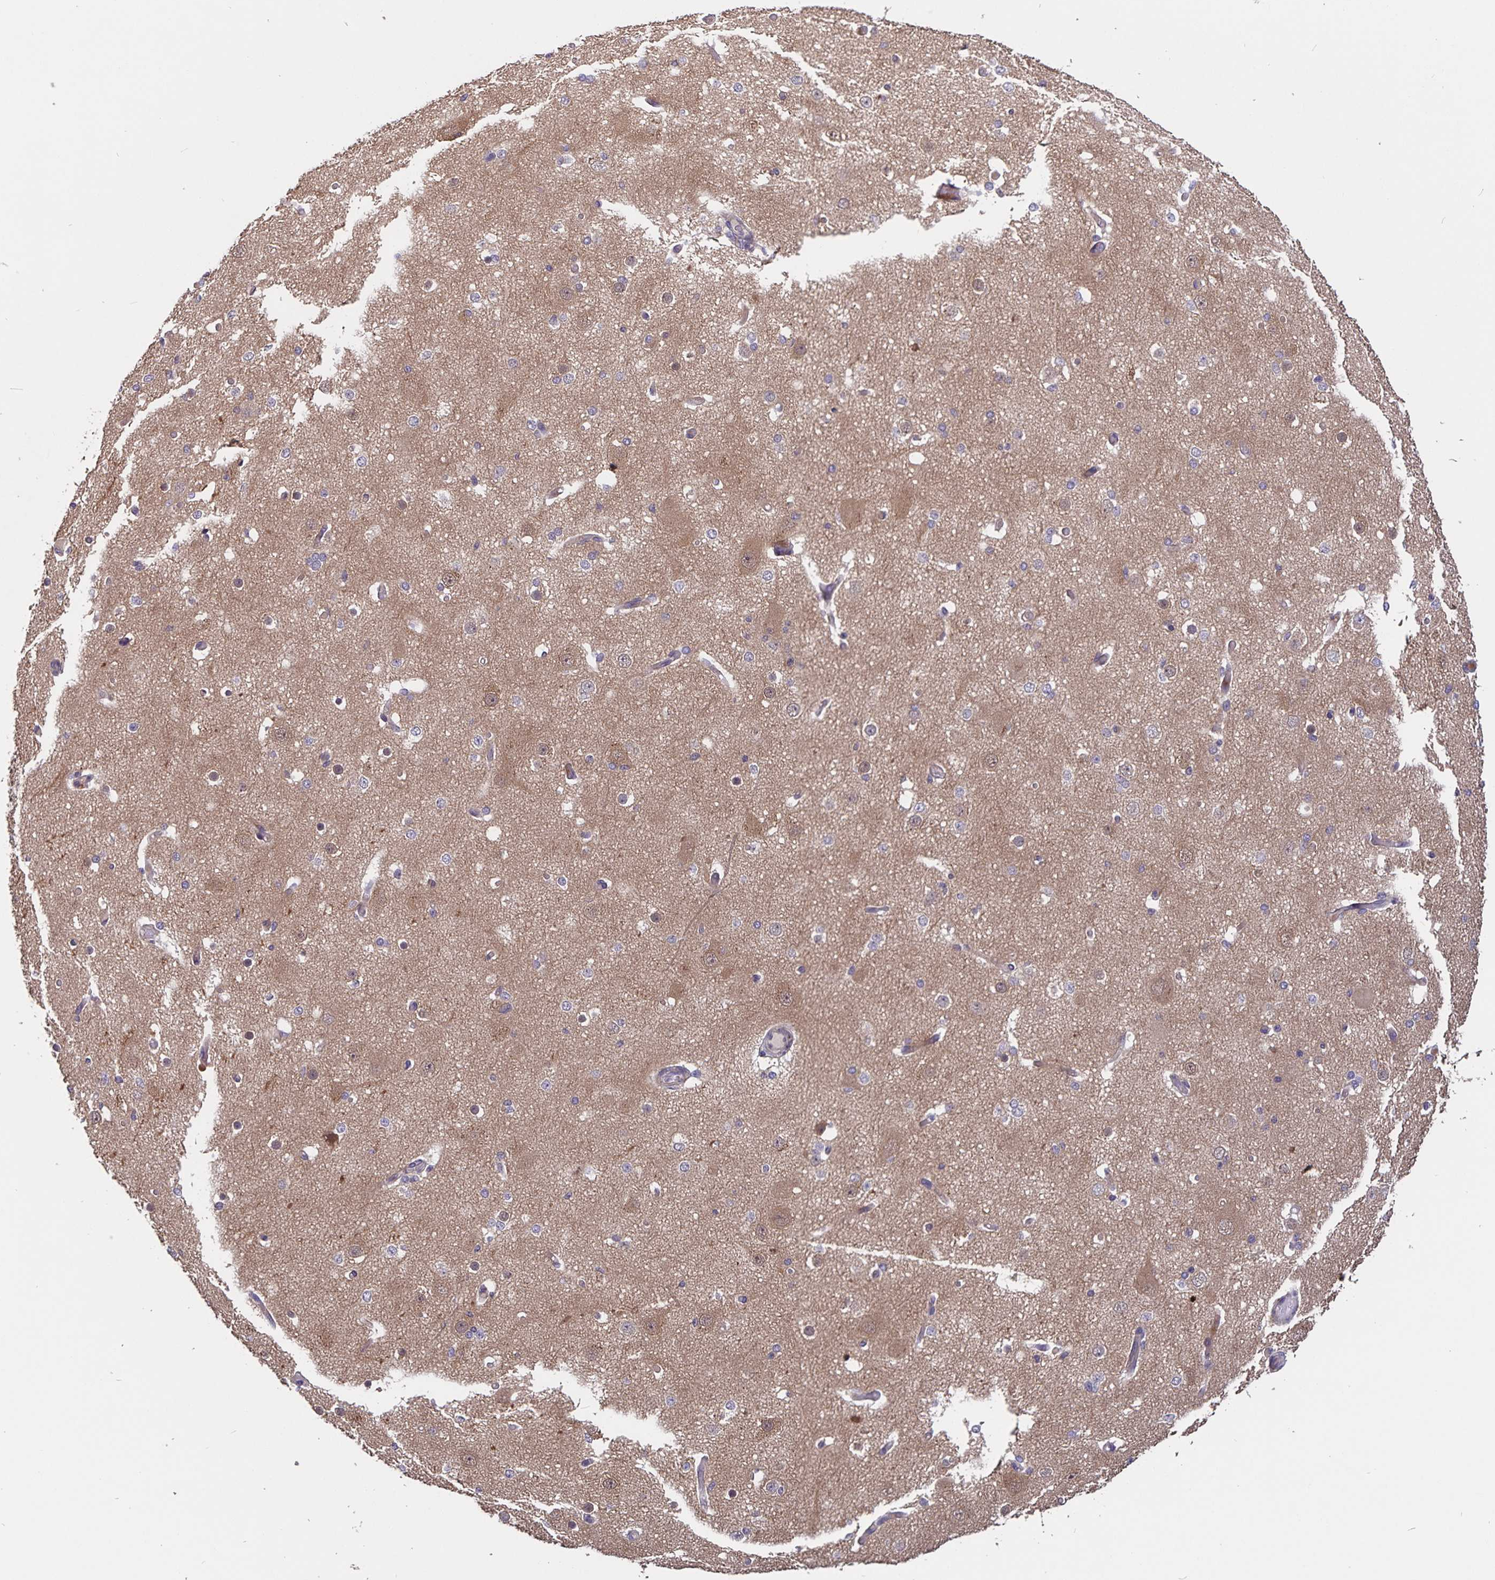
{"staining": {"intensity": "moderate", "quantity": "25%-75%", "location": "cytoplasmic/membranous"}, "tissue": "cerebral cortex", "cell_type": "Endothelial cells", "image_type": "normal", "snomed": [{"axis": "morphology", "description": "Normal tissue, NOS"}, {"axis": "morphology", "description": "Inflammation, NOS"}, {"axis": "topography", "description": "Cerebral cortex"}], "caption": "Protein staining exhibits moderate cytoplasmic/membranous staining in approximately 25%-75% of endothelial cells in normal cerebral cortex.", "gene": "FBXL16", "patient": {"sex": "male", "age": 6}}